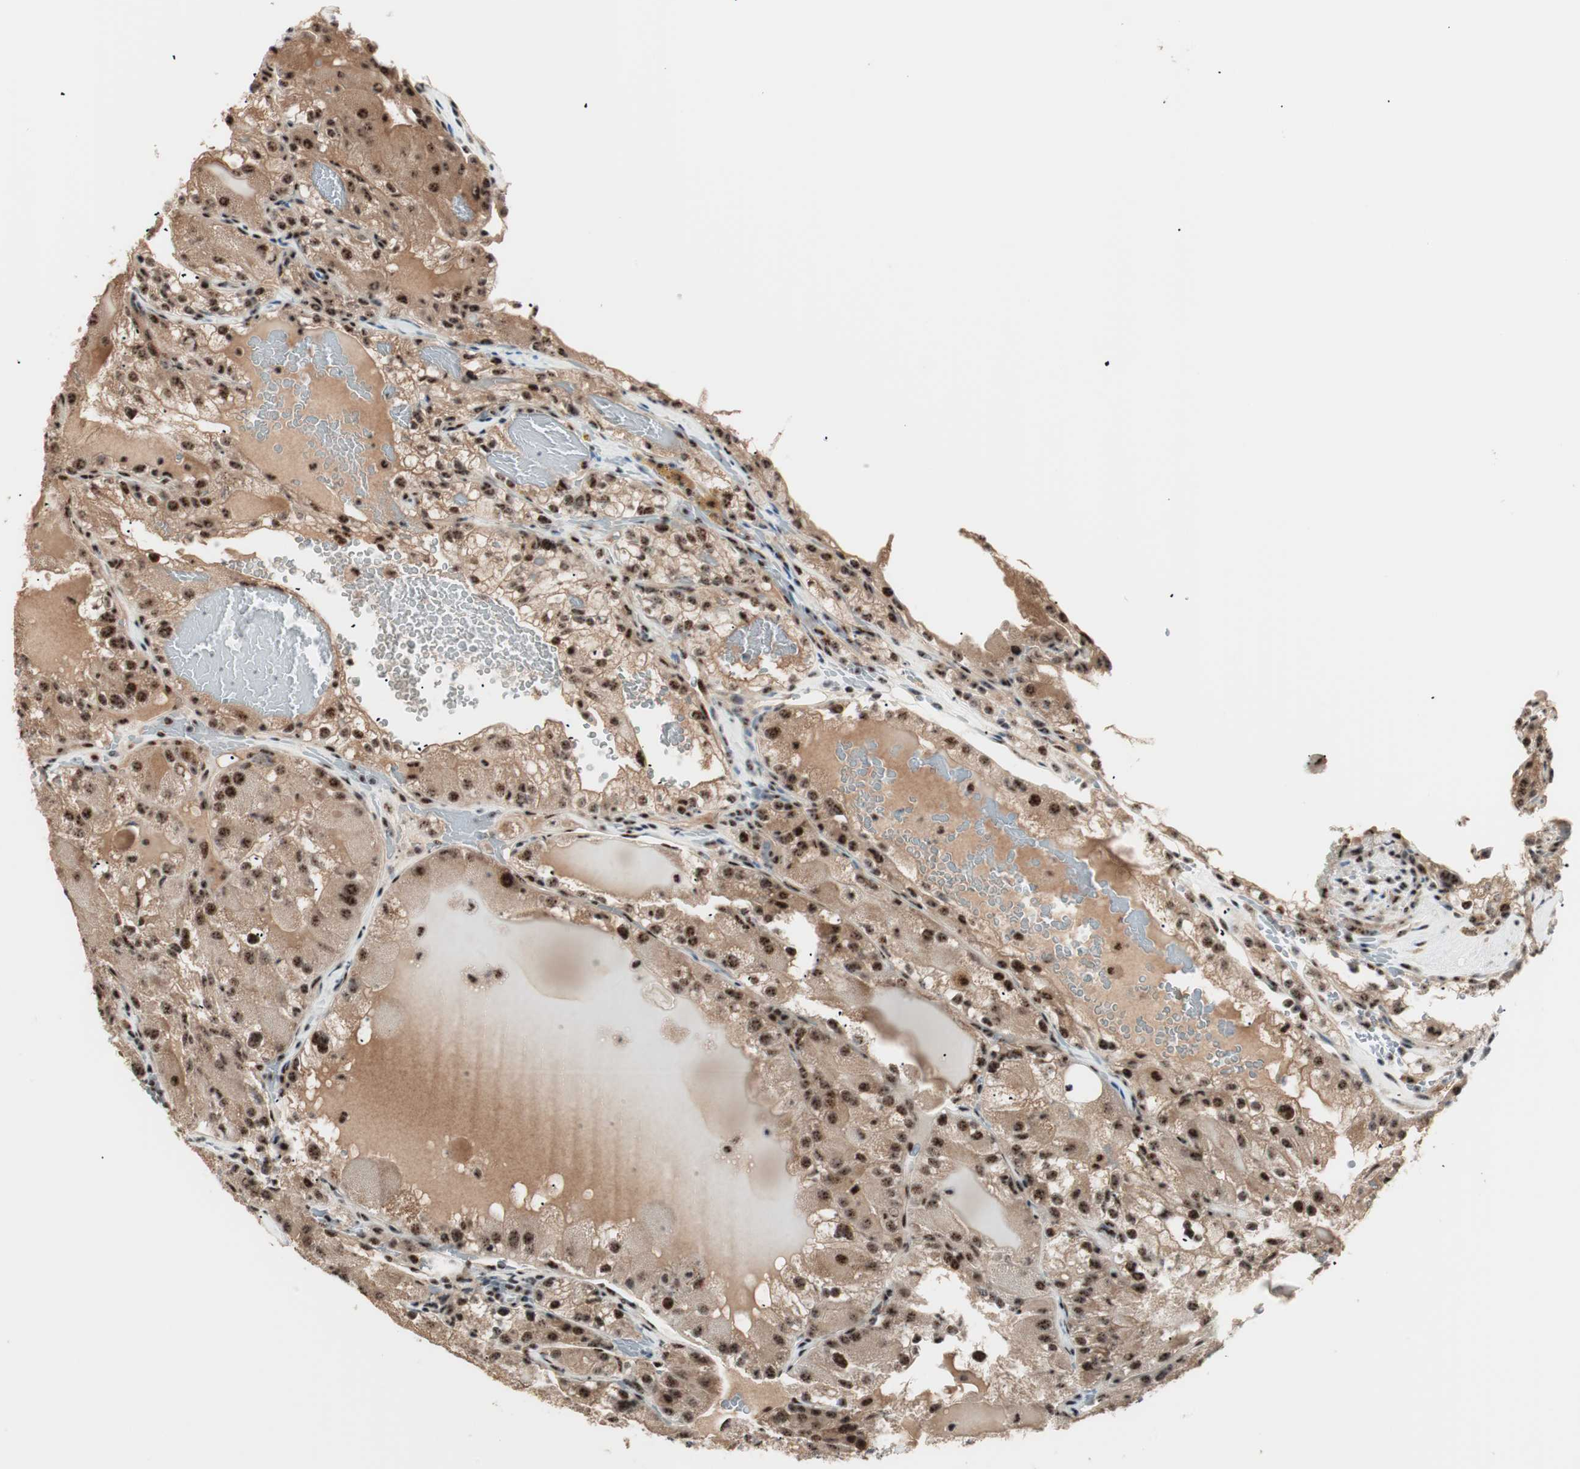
{"staining": {"intensity": "strong", "quantity": ">75%", "location": "cytoplasmic/membranous,nuclear"}, "tissue": "renal cancer", "cell_type": "Tumor cells", "image_type": "cancer", "snomed": [{"axis": "morphology", "description": "Normal tissue, NOS"}, {"axis": "morphology", "description": "Adenocarcinoma, NOS"}, {"axis": "topography", "description": "Kidney"}], "caption": "Renal cancer (adenocarcinoma) stained with a protein marker reveals strong staining in tumor cells.", "gene": "NR5A2", "patient": {"sex": "male", "age": 61}}